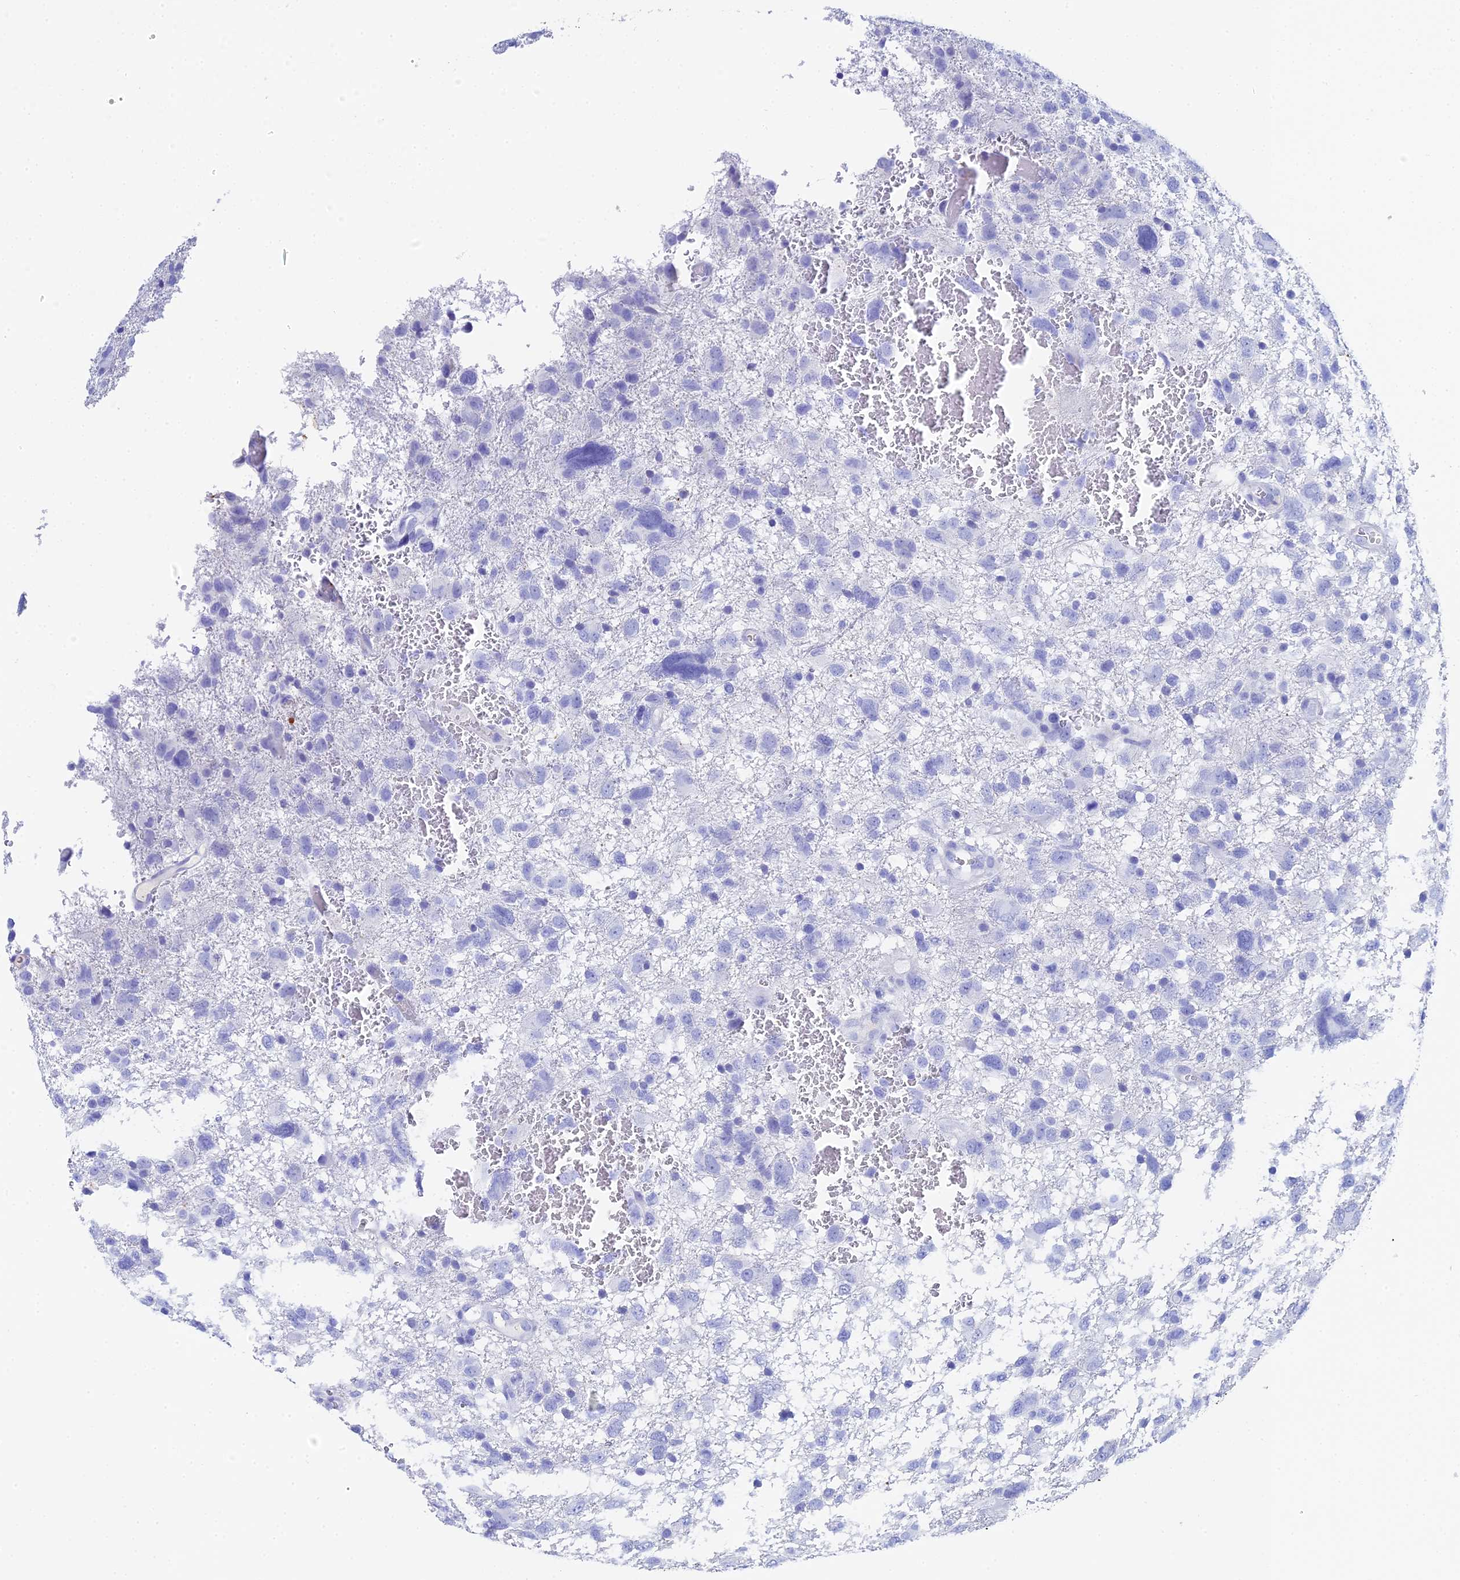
{"staining": {"intensity": "negative", "quantity": "none", "location": "none"}, "tissue": "glioma", "cell_type": "Tumor cells", "image_type": "cancer", "snomed": [{"axis": "morphology", "description": "Glioma, malignant, High grade"}, {"axis": "topography", "description": "Brain"}], "caption": "Immunohistochemistry image of neoplastic tissue: malignant high-grade glioma stained with DAB (3,3'-diaminobenzidine) shows no significant protein expression in tumor cells. (Stains: DAB (3,3'-diaminobenzidine) immunohistochemistry (IHC) with hematoxylin counter stain, Microscopy: brightfield microscopy at high magnification).", "gene": "CELA3A", "patient": {"sex": "male", "age": 61}}